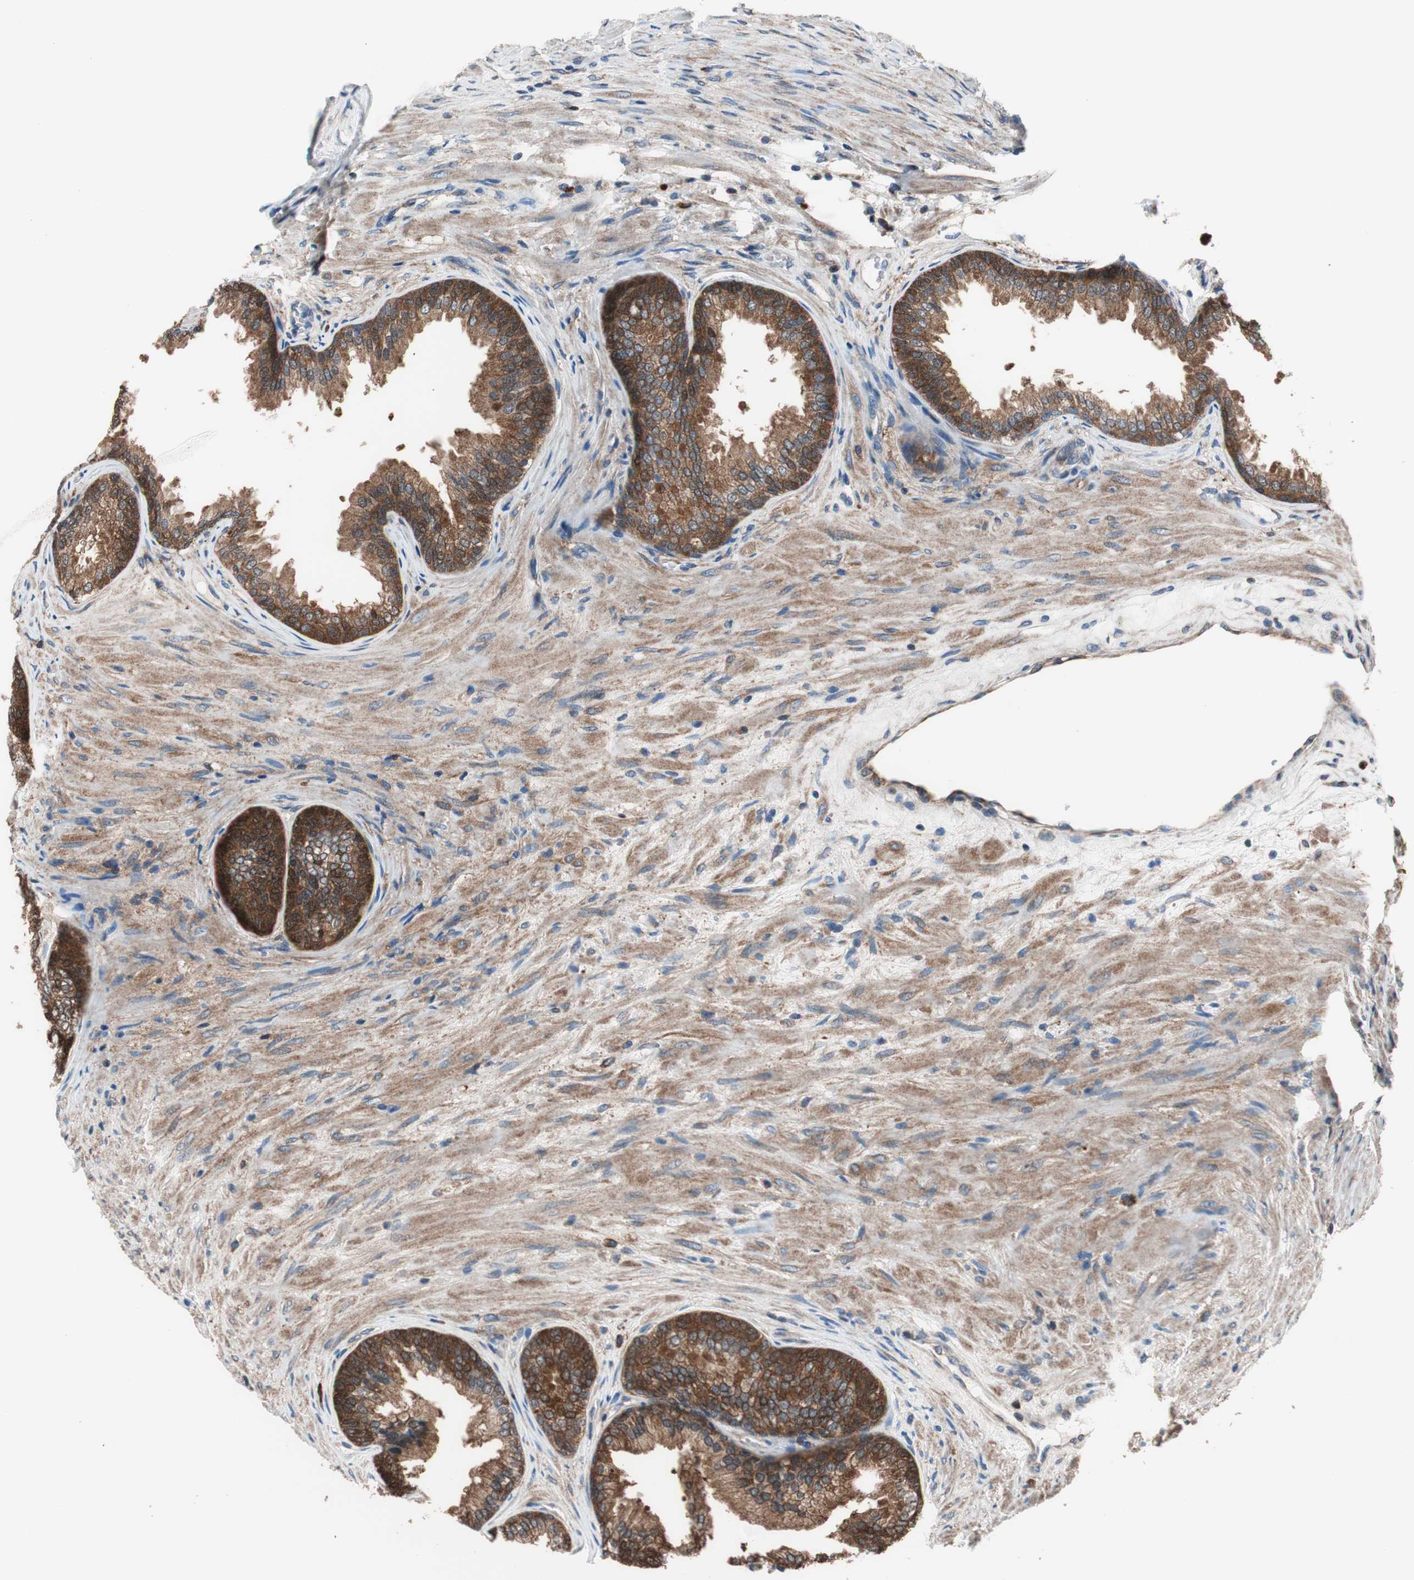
{"staining": {"intensity": "strong", "quantity": ">75%", "location": "cytoplasmic/membranous"}, "tissue": "prostate", "cell_type": "Glandular cells", "image_type": "normal", "snomed": [{"axis": "morphology", "description": "Normal tissue, NOS"}, {"axis": "topography", "description": "Prostate"}], "caption": "Immunohistochemical staining of unremarkable prostate shows >75% levels of strong cytoplasmic/membranous protein positivity in approximately >75% of glandular cells.", "gene": "PRDX2", "patient": {"sex": "male", "age": 76}}